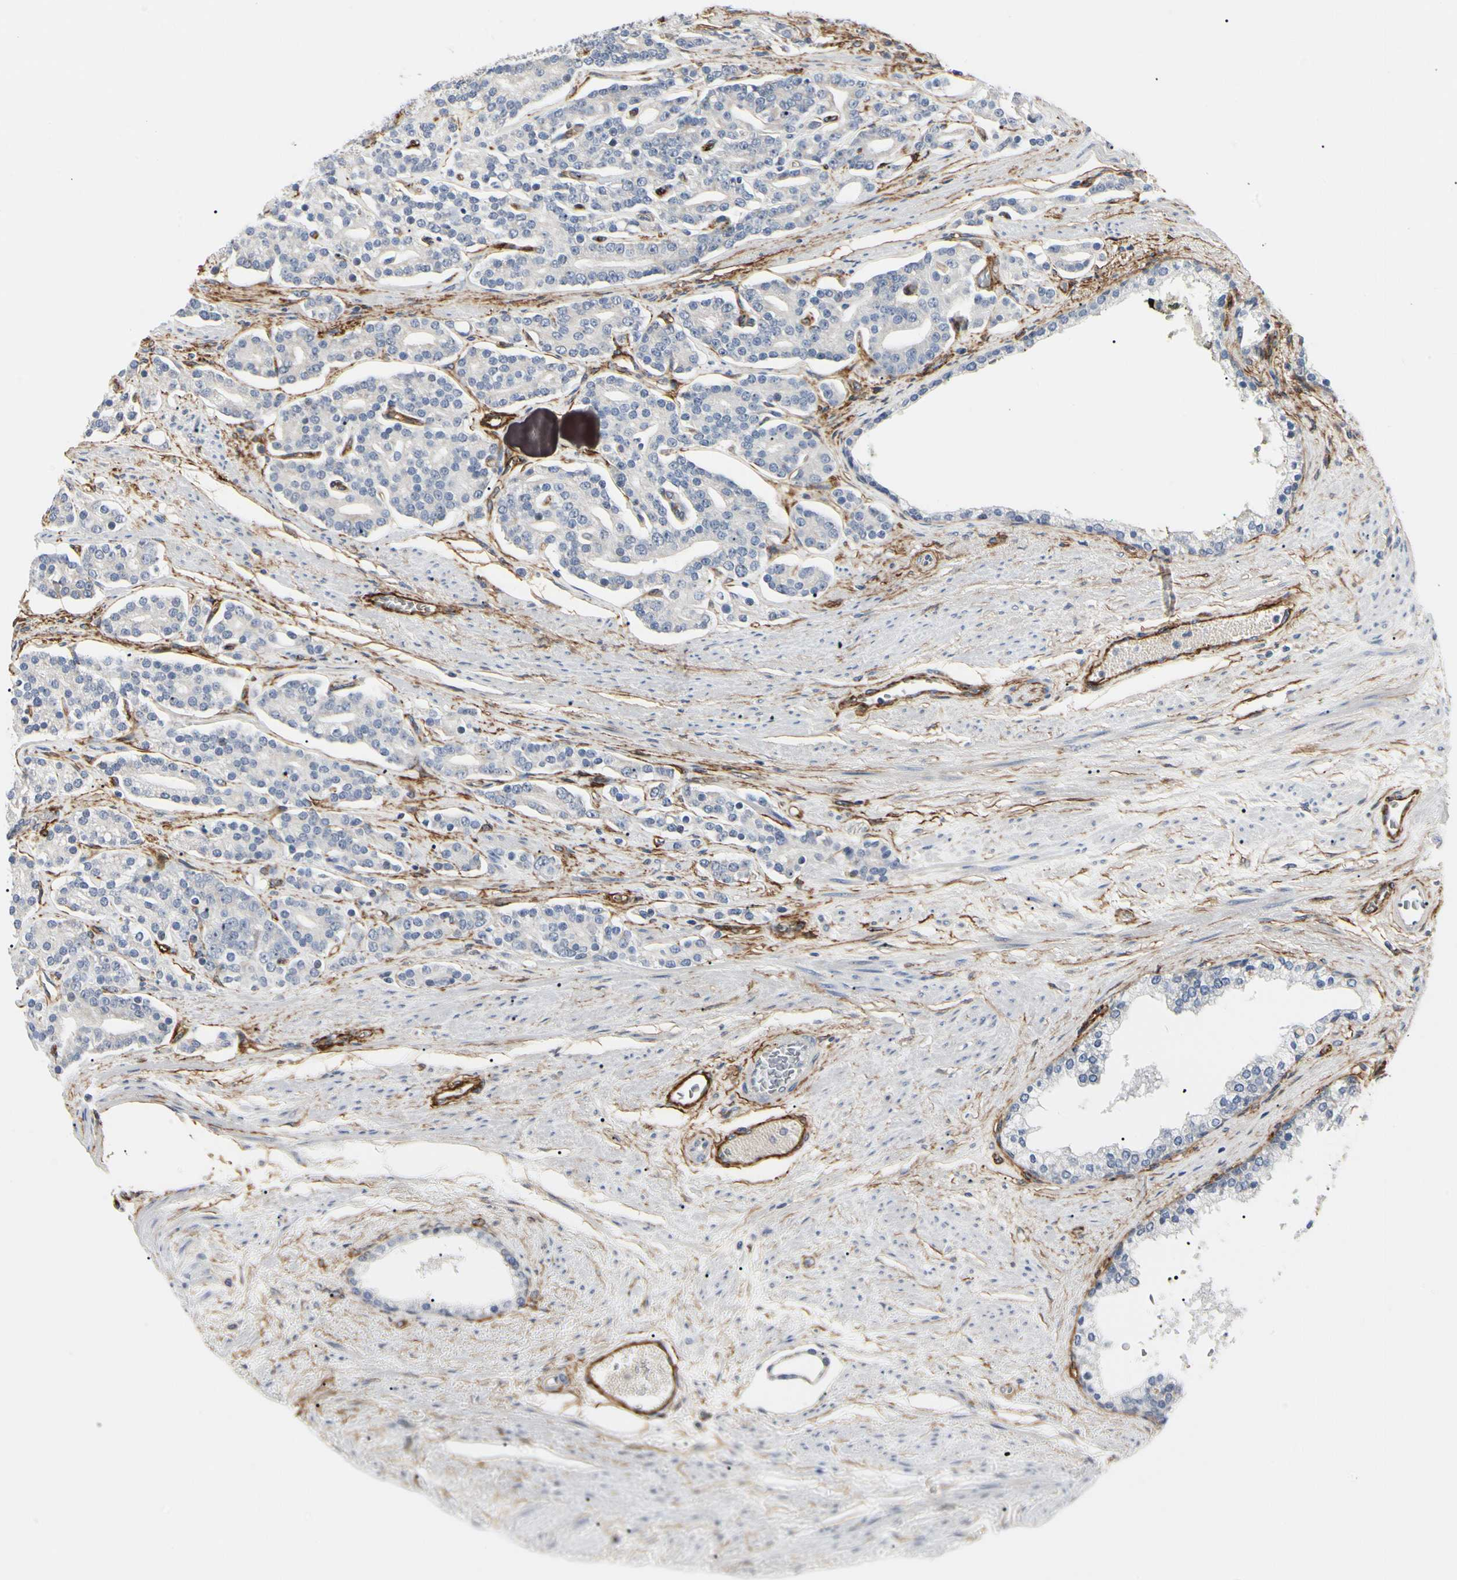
{"staining": {"intensity": "negative", "quantity": "none", "location": "none"}, "tissue": "prostate cancer", "cell_type": "Tumor cells", "image_type": "cancer", "snomed": [{"axis": "morphology", "description": "Adenocarcinoma, Low grade"}, {"axis": "topography", "description": "Prostate"}], "caption": "Protein analysis of adenocarcinoma (low-grade) (prostate) reveals no significant staining in tumor cells.", "gene": "GGT5", "patient": {"sex": "male", "age": 63}}